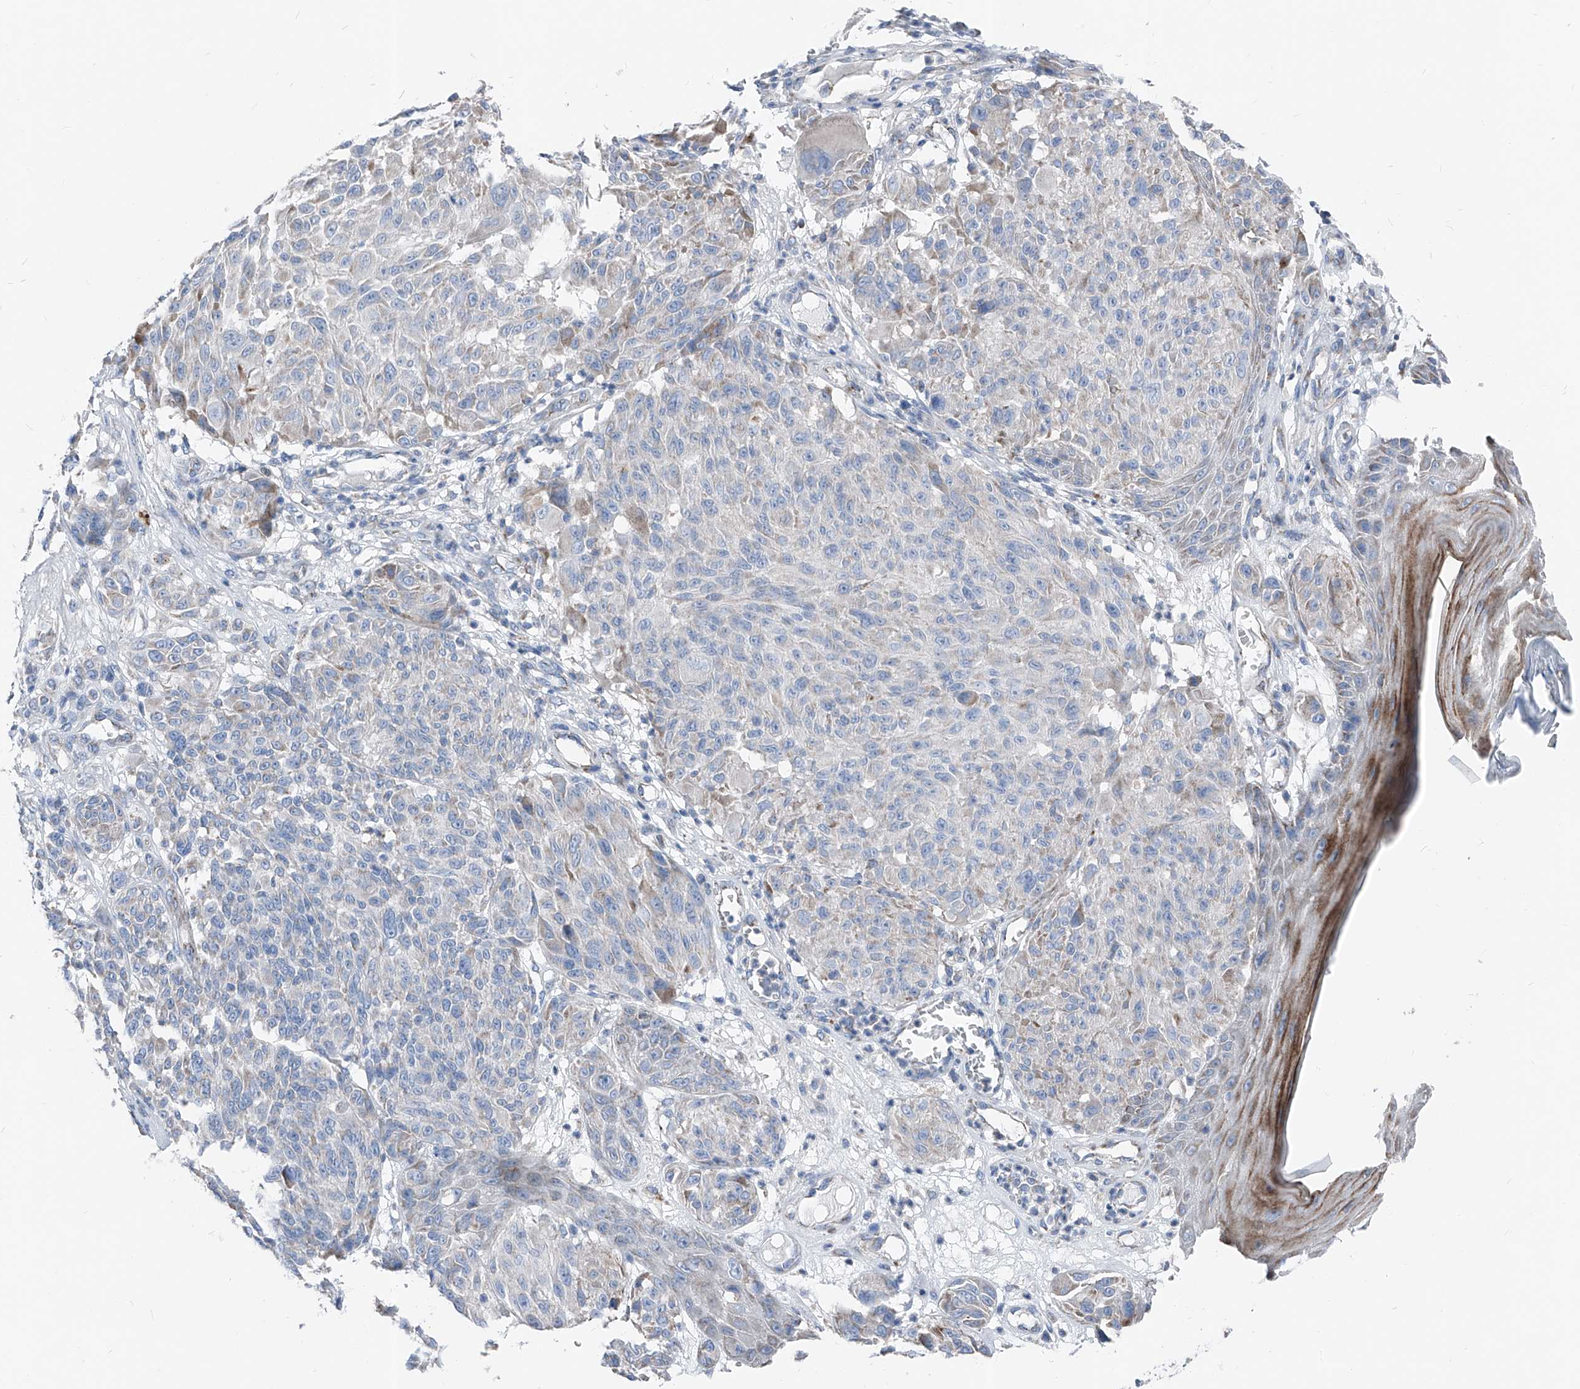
{"staining": {"intensity": "negative", "quantity": "none", "location": "none"}, "tissue": "melanoma", "cell_type": "Tumor cells", "image_type": "cancer", "snomed": [{"axis": "morphology", "description": "Malignant melanoma, NOS"}, {"axis": "topography", "description": "Skin"}], "caption": "High magnification brightfield microscopy of malignant melanoma stained with DAB (brown) and counterstained with hematoxylin (blue): tumor cells show no significant expression.", "gene": "AGPS", "patient": {"sex": "male", "age": 83}}